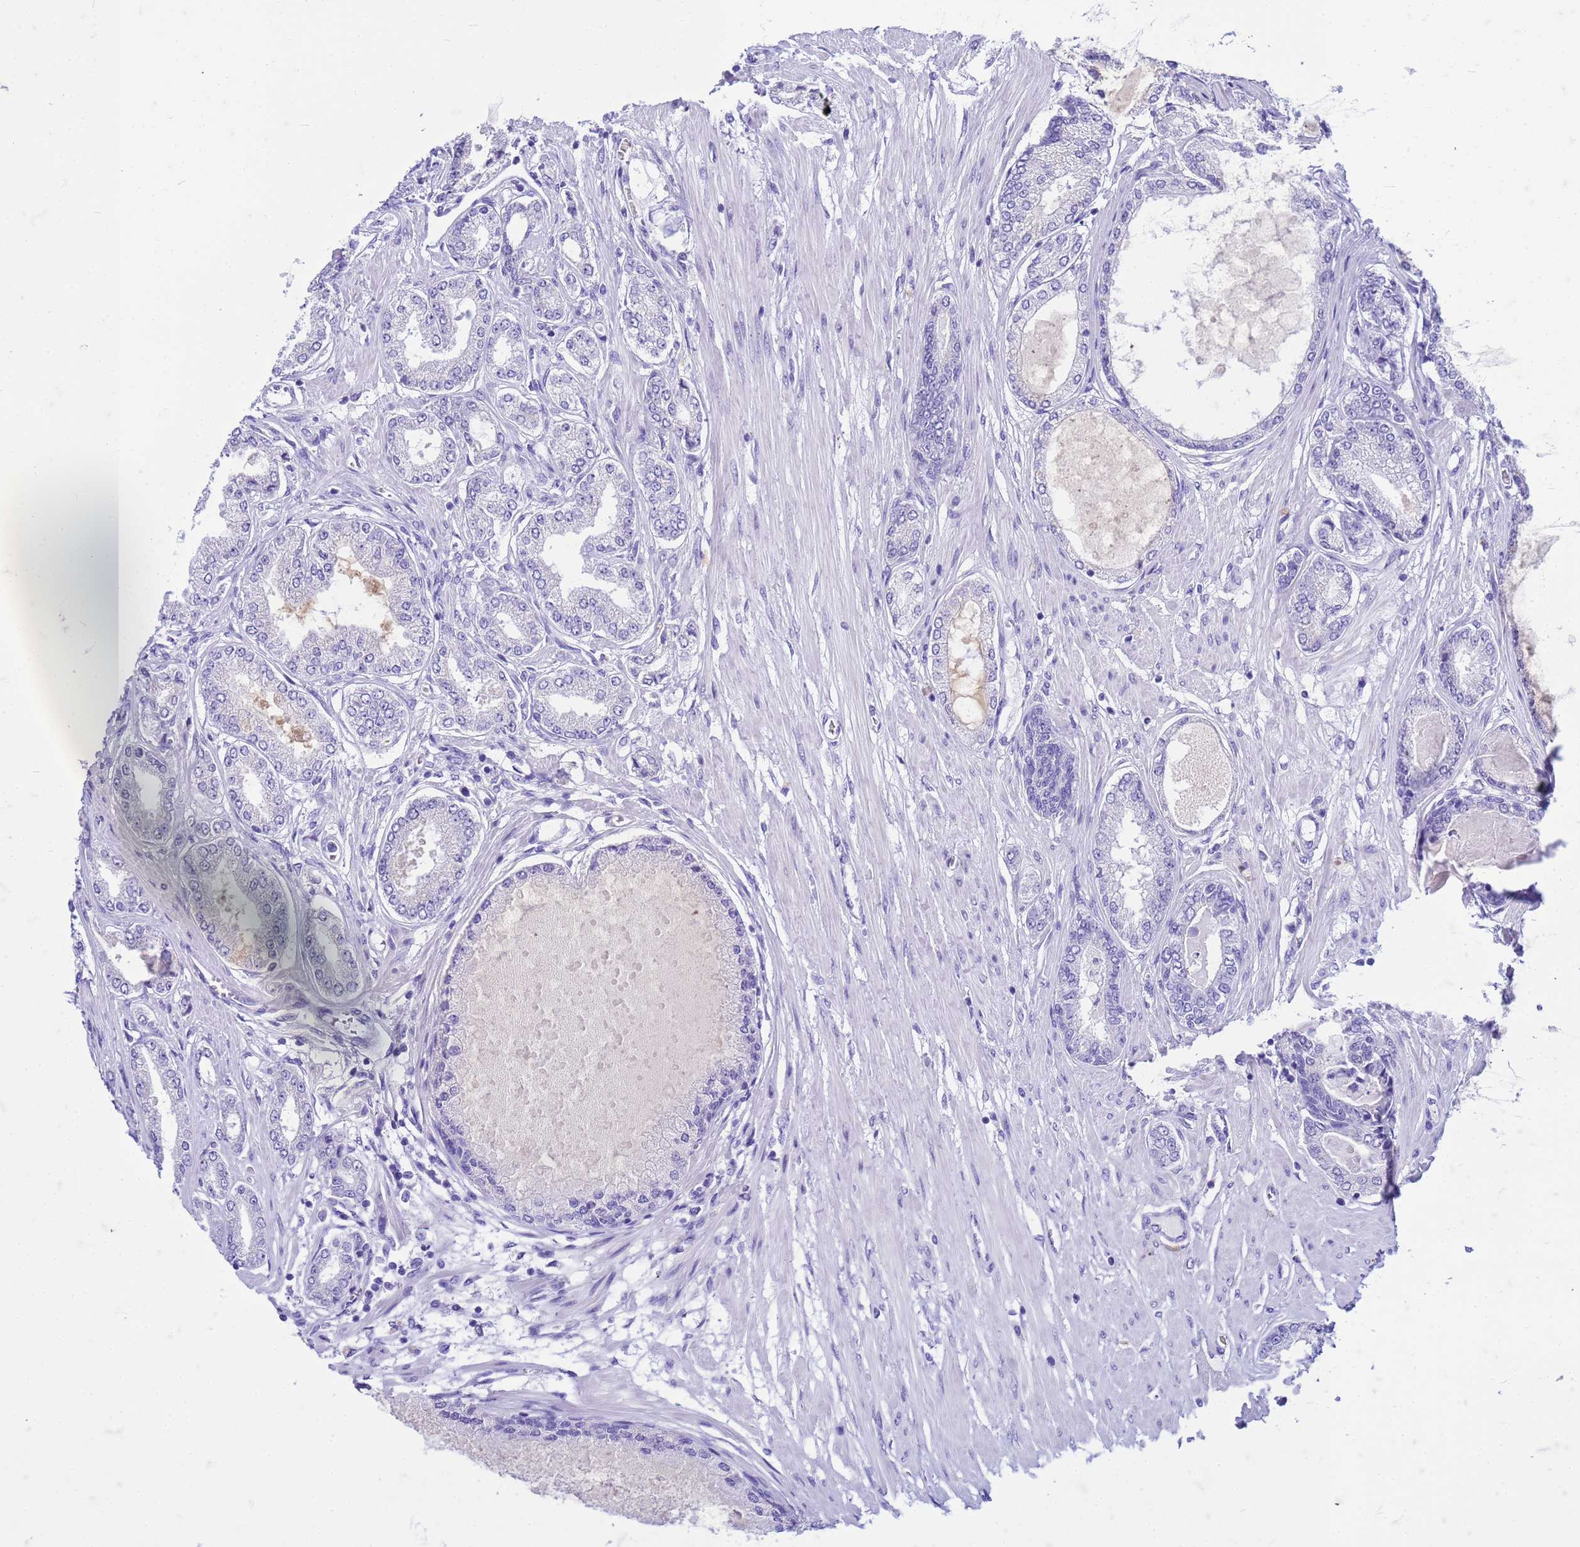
{"staining": {"intensity": "negative", "quantity": "none", "location": "none"}, "tissue": "prostate cancer", "cell_type": "Tumor cells", "image_type": "cancer", "snomed": [{"axis": "morphology", "description": "Adenocarcinoma, Low grade"}, {"axis": "topography", "description": "Prostate"}], "caption": "The image demonstrates no staining of tumor cells in low-grade adenocarcinoma (prostate).", "gene": "CFAP100", "patient": {"sex": "male", "age": 63}}